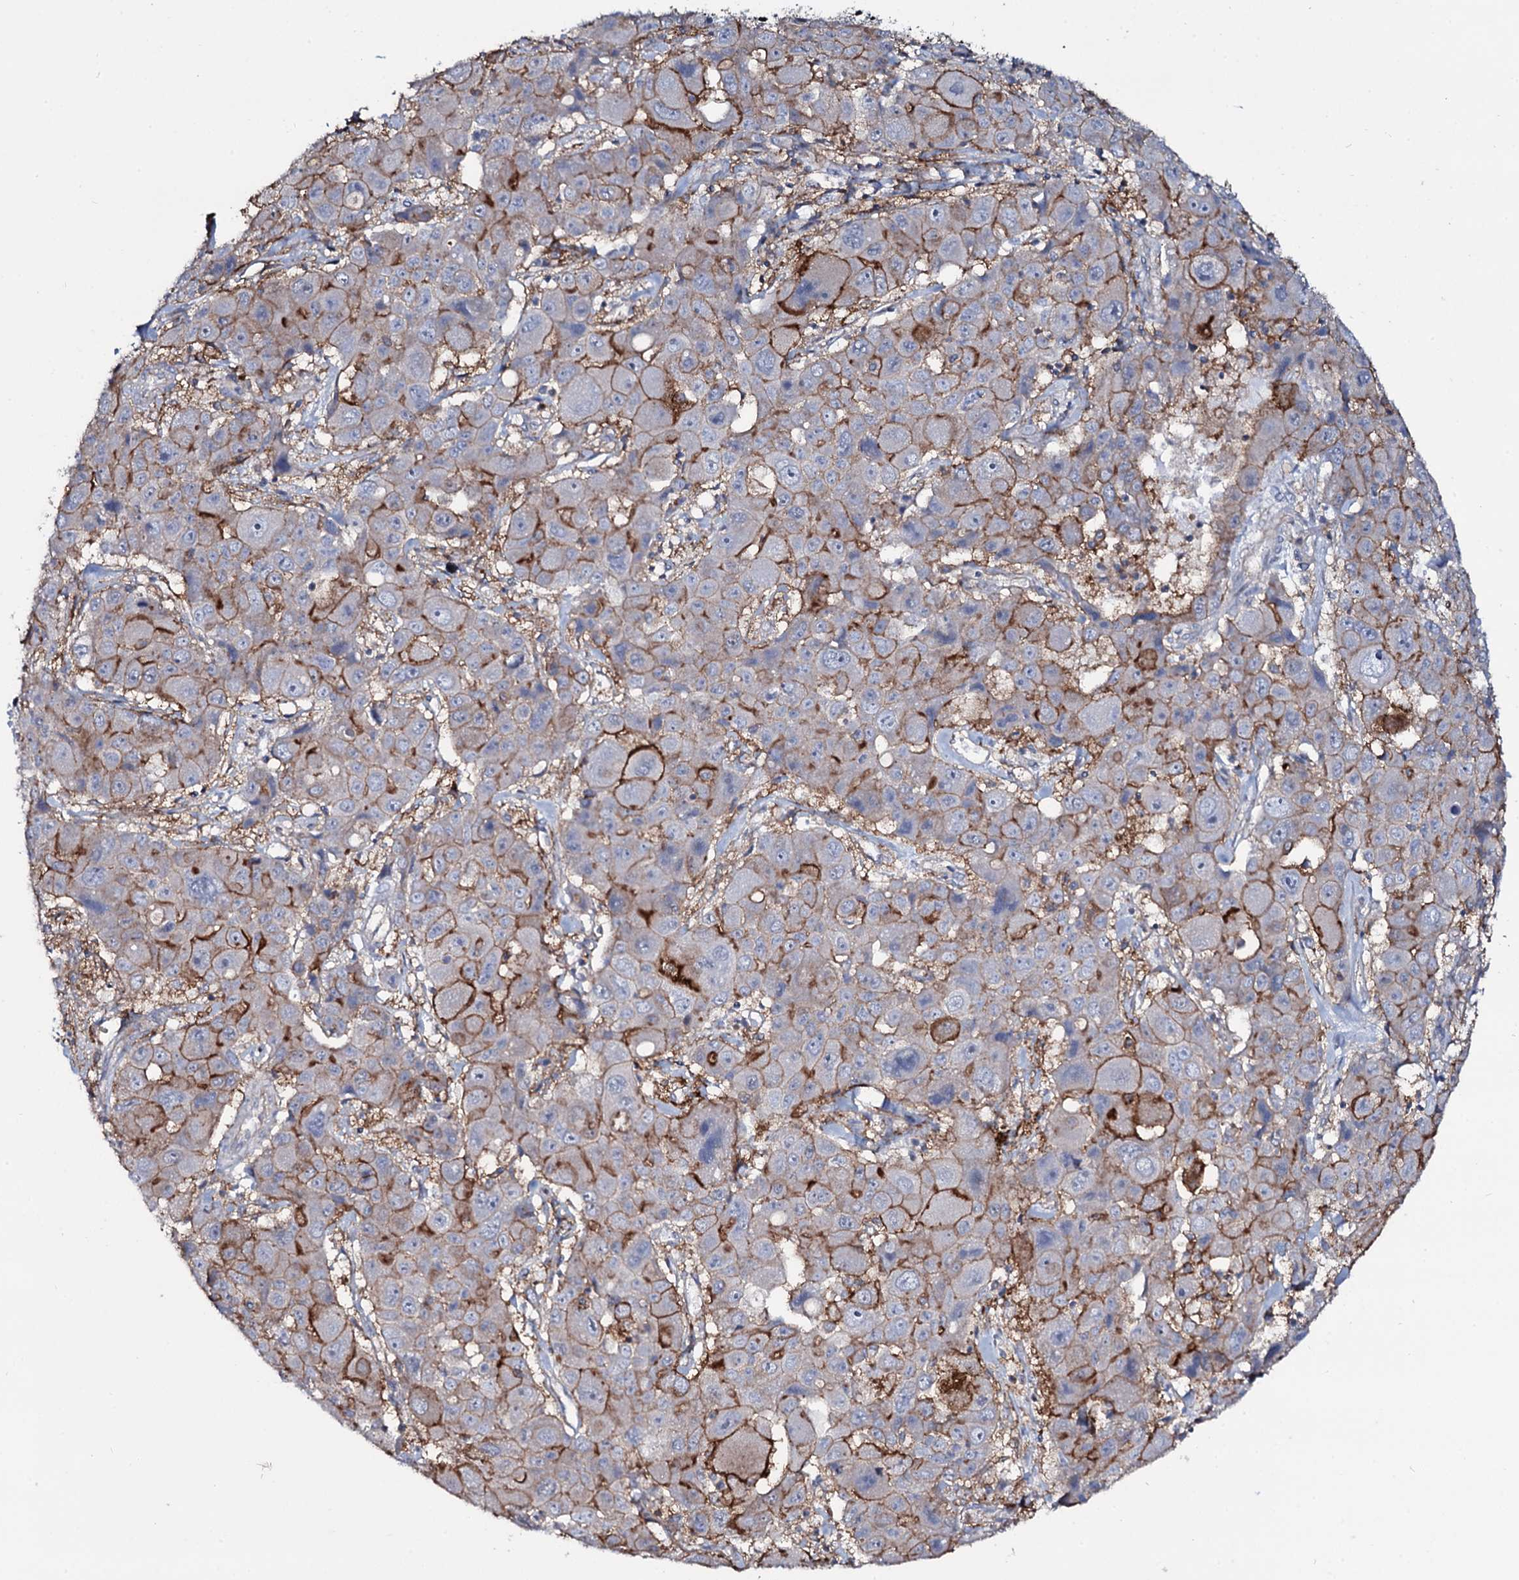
{"staining": {"intensity": "strong", "quantity": "25%-75%", "location": "cytoplasmic/membranous"}, "tissue": "liver cancer", "cell_type": "Tumor cells", "image_type": "cancer", "snomed": [{"axis": "morphology", "description": "Cholangiocarcinoma"}, {"axis": "topography", "description": "Liver"}], "caption": "Immunohistochemistry (IHC) staining of cholangiocarcinoma (liver), which reveals high levels of strong cytoplasmic/membranous staining in approximately 25%-75% of tumor cells indicating strong cytoplasmic/membranous protein expression. The staining was performed using DAB (3,3'-diaminobenzidine) (brown) for protein detection and nuclei were counterstained in hematoxylin (blue).", "gene": "SNAP23", "patient": {"sex": "male", "age": 67}}